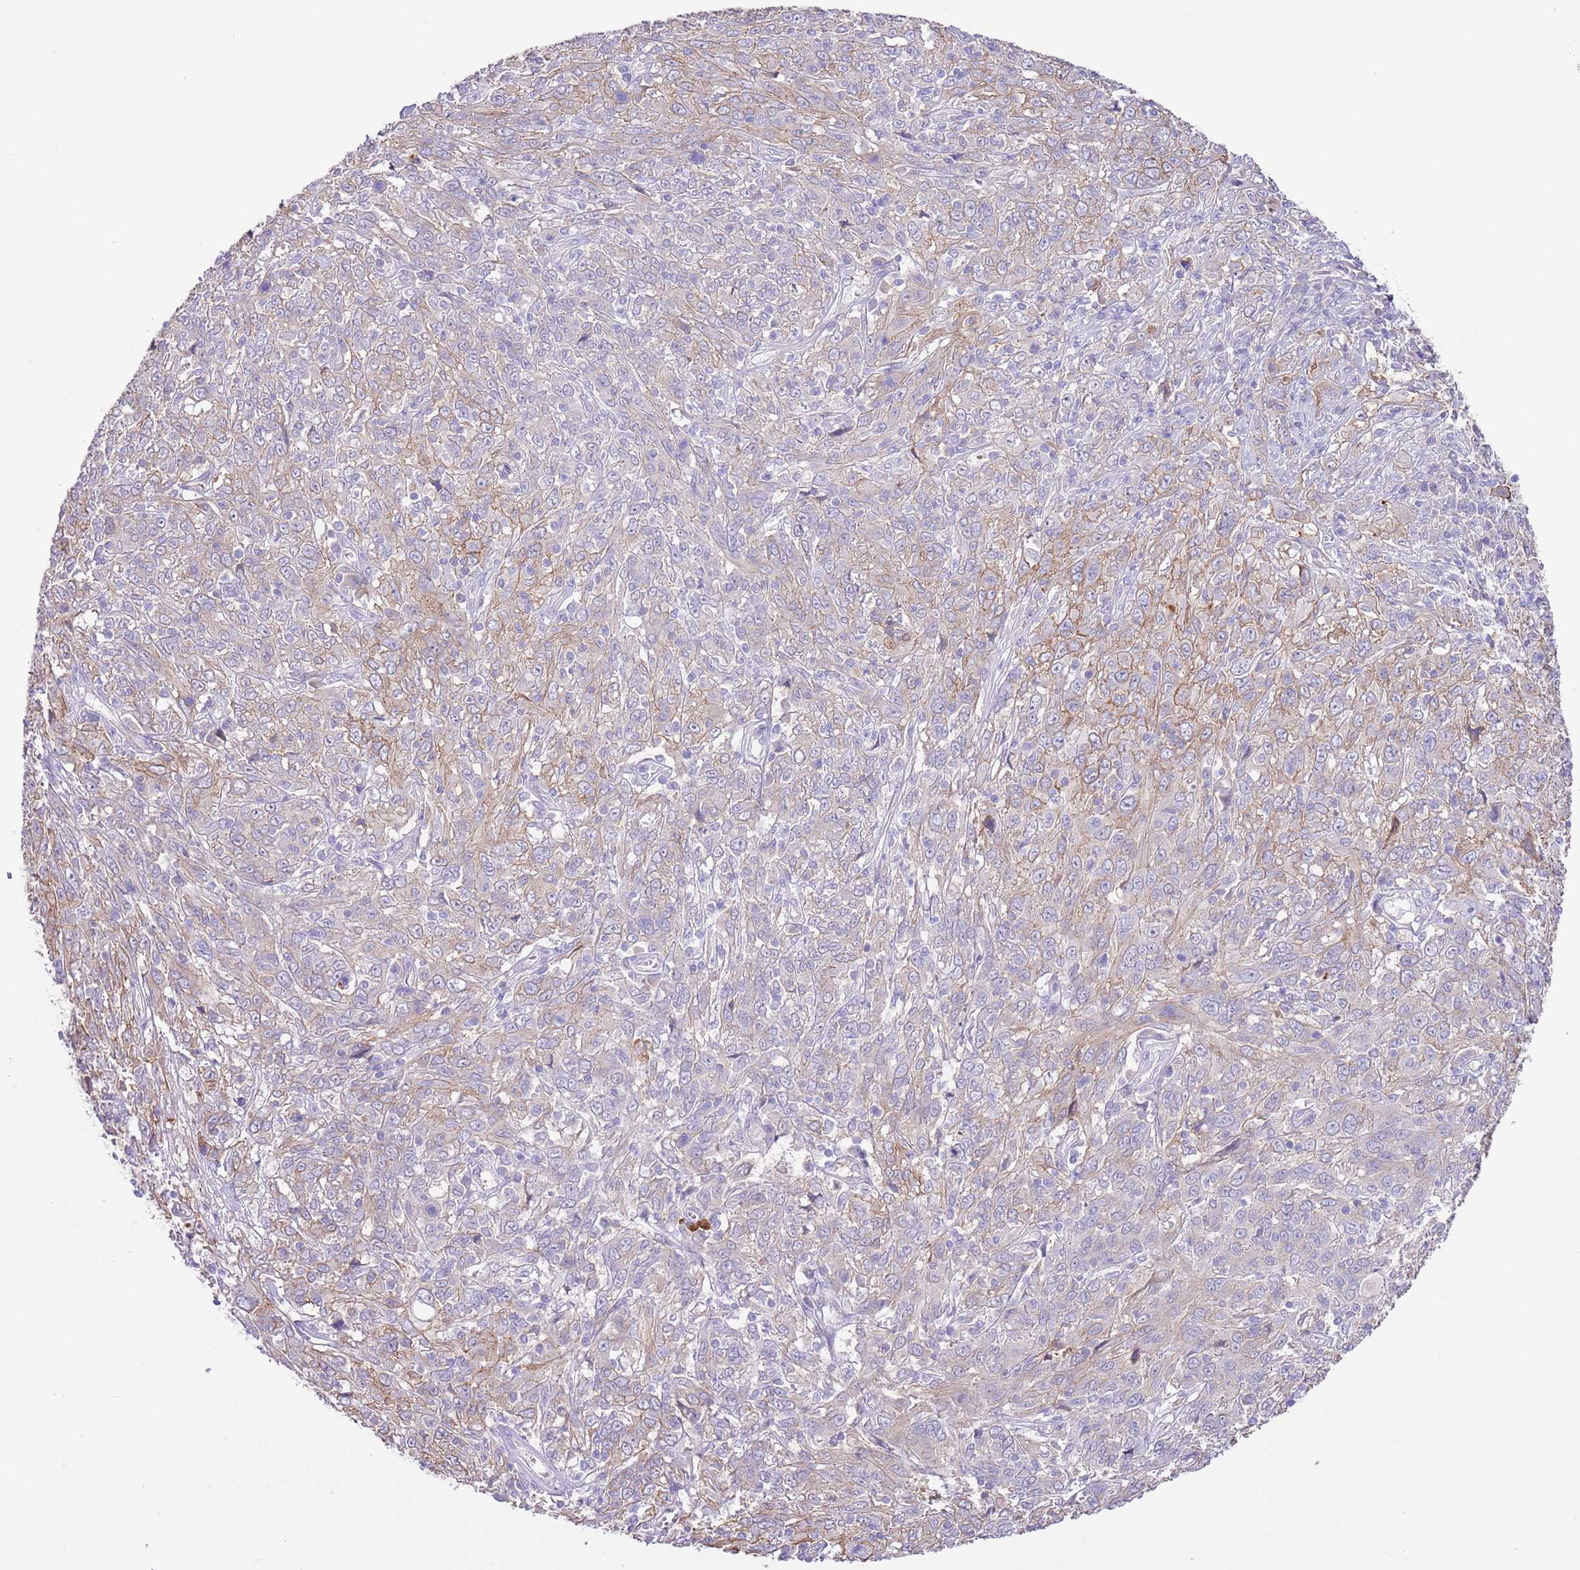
{"staining": {"intensity": "weak", "quantity": "25%-75%", "location": "cytoplasmic/membranous"}, "tissue": "cervical cancer", "cell_type": "Tumor cells", "image_type": "cancer", "snomed": [{"axis": "morphology", "description": "Squamous cell carcinoma, NOS"}, {"axis": "topography", "description": "Cervix"}], "caption": "Immunohistochemical staining of cervical cancer shows low levels of weak cytoplasmic/membranous protein staining in approximately 25%-75% of tumor cells. (Stains: DAB (3,3'-diaminobenzidine) in brown, nuclei in blue, Microscopy: brightfield microscopy at high magnification).", "gene": "IGF1", "patient": {"sex": "female", "age": 46}}